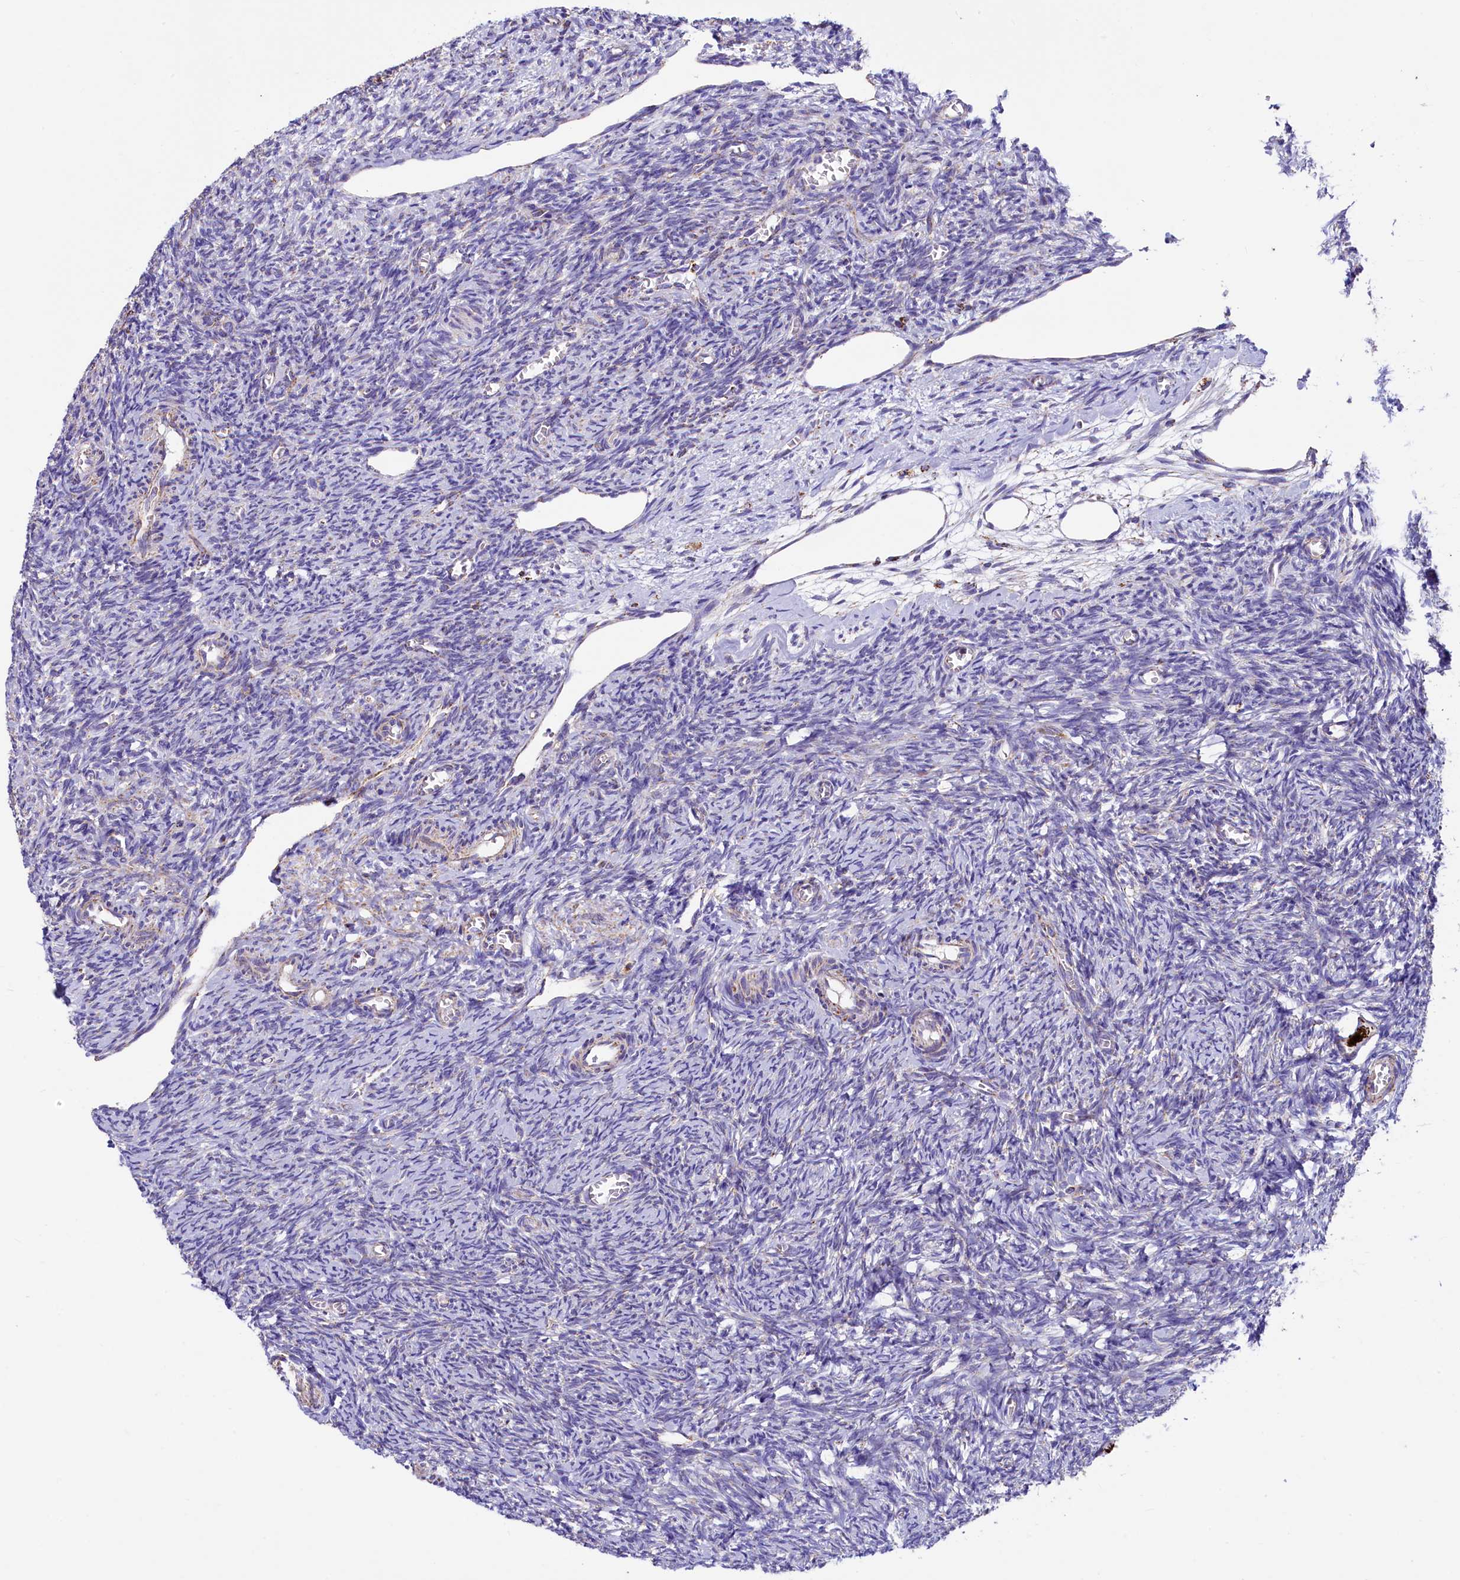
{"staining": {"intensity": "negative", "quantity": "none", "location": "none"}, "tissue": "ovary", "cell_type": "Ovarian stroma cells", "image_type": "normal", "snomed": [{"axis": "morphology", "description": "Normal tissue, NOS"}, {"axis": "topography", "description": "Ovary"}], "caption": "High power microscopy micrograph of an immunohistochemistry micrograph of unremarkable ovary, revealing no significant positivity in ovarian stroma cells.", "gene": "IDH3A", "patient": {"sex": "female", "age": 27}}